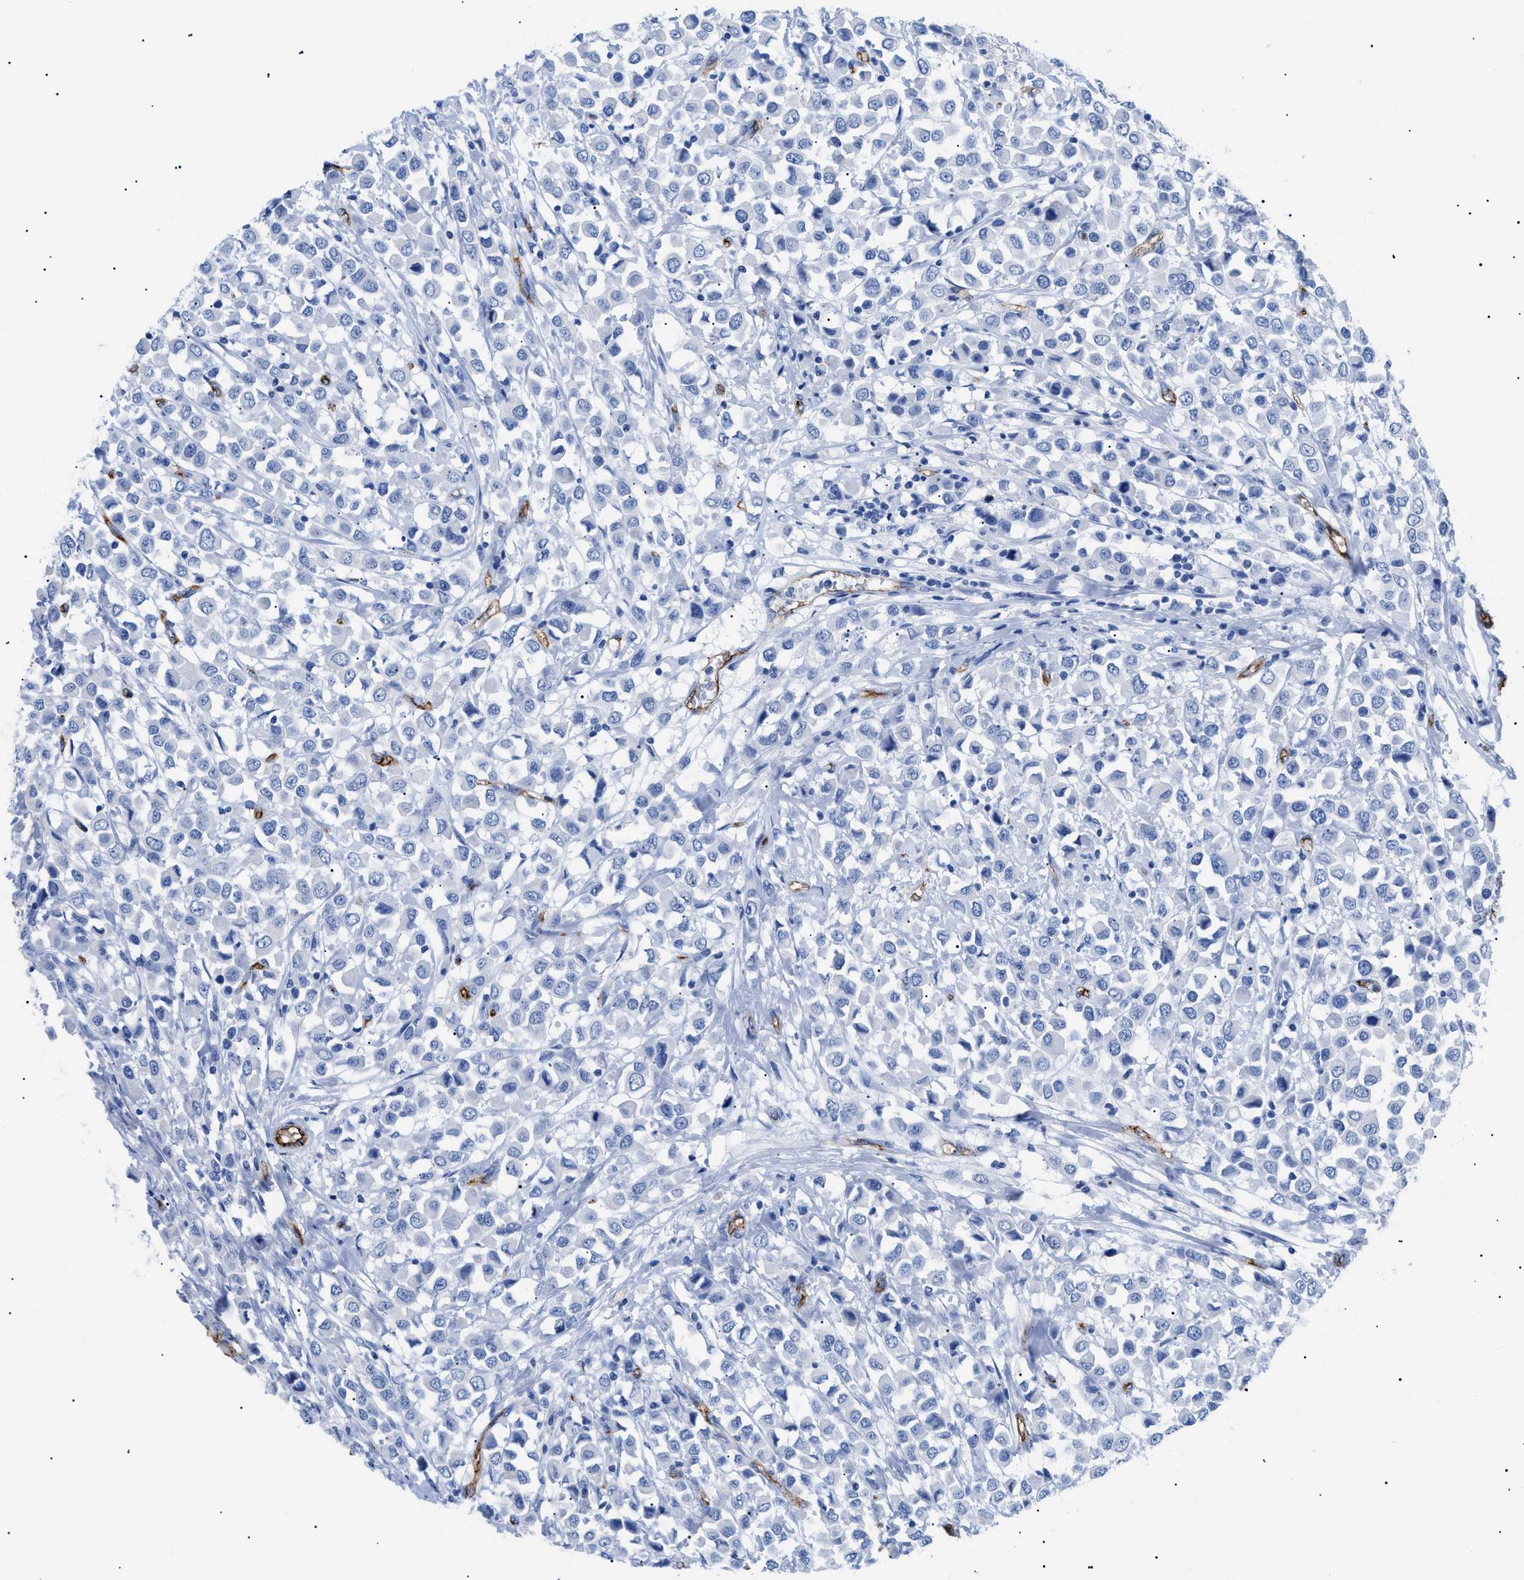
{"staining": {"intensity": "negative", "quantity": "none", "location": "none"}, "tissue": "breast cancer", "cell_type": "Tumor cells", "image_type": "cancer", "snomed": [{"axis": "morphology", "description": "Duct carcinoma"}, {"axis": "topography", "description": "Breast"}], "caption": "There is no significant positivity in tumor cells of intraductal carcinoma (breast). (DAB immunohistochemistry (IHC), high magnification).", "gene": "PODXL", "patient": {"sex": "female", "age": 61}}